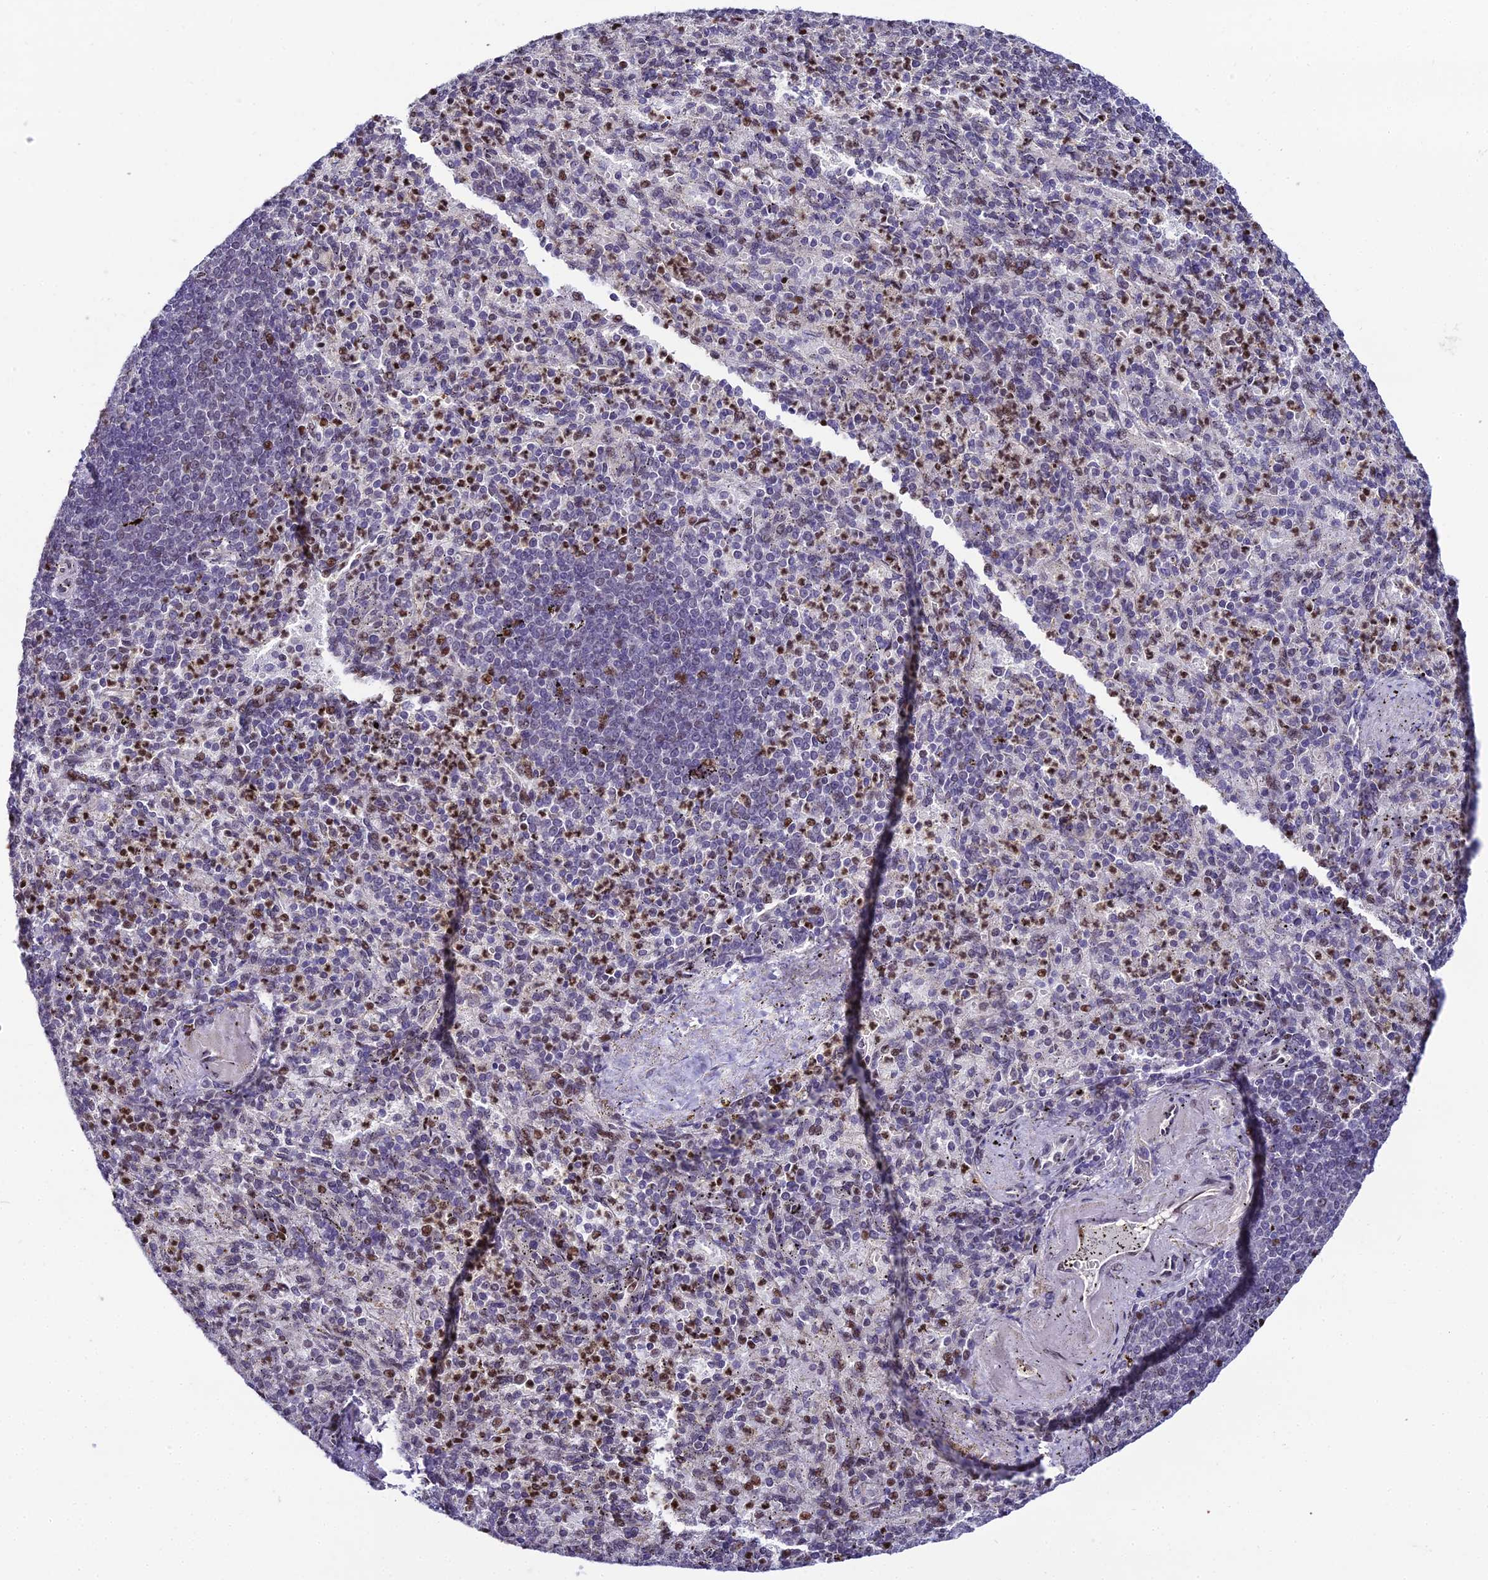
{"staining": {"intensity": "moderate", "quantity": "<25%", "location": "nuclear"}, "tissue": "spleen", "cell_type": "Cells in red pulp", "image_type": "normal", "snomed": [{"axis": "morphology", "description": "Normal tissue, NOS"}, {"axis": "topography", "description": "Spleen"}], "caption": "Normal spleen was stained to show a protein in brown. There is low levels of moderate nuclear positivity in approximately <25% of cells in red pulp. Using DAB (3,3'-diaminobenzidine) (brown) and hematoxylin (blue) stains, captured at high magnification using brightfield microscopy.", "gene": "ZNF707", "patient": {"sex": "female", "age": 74}}